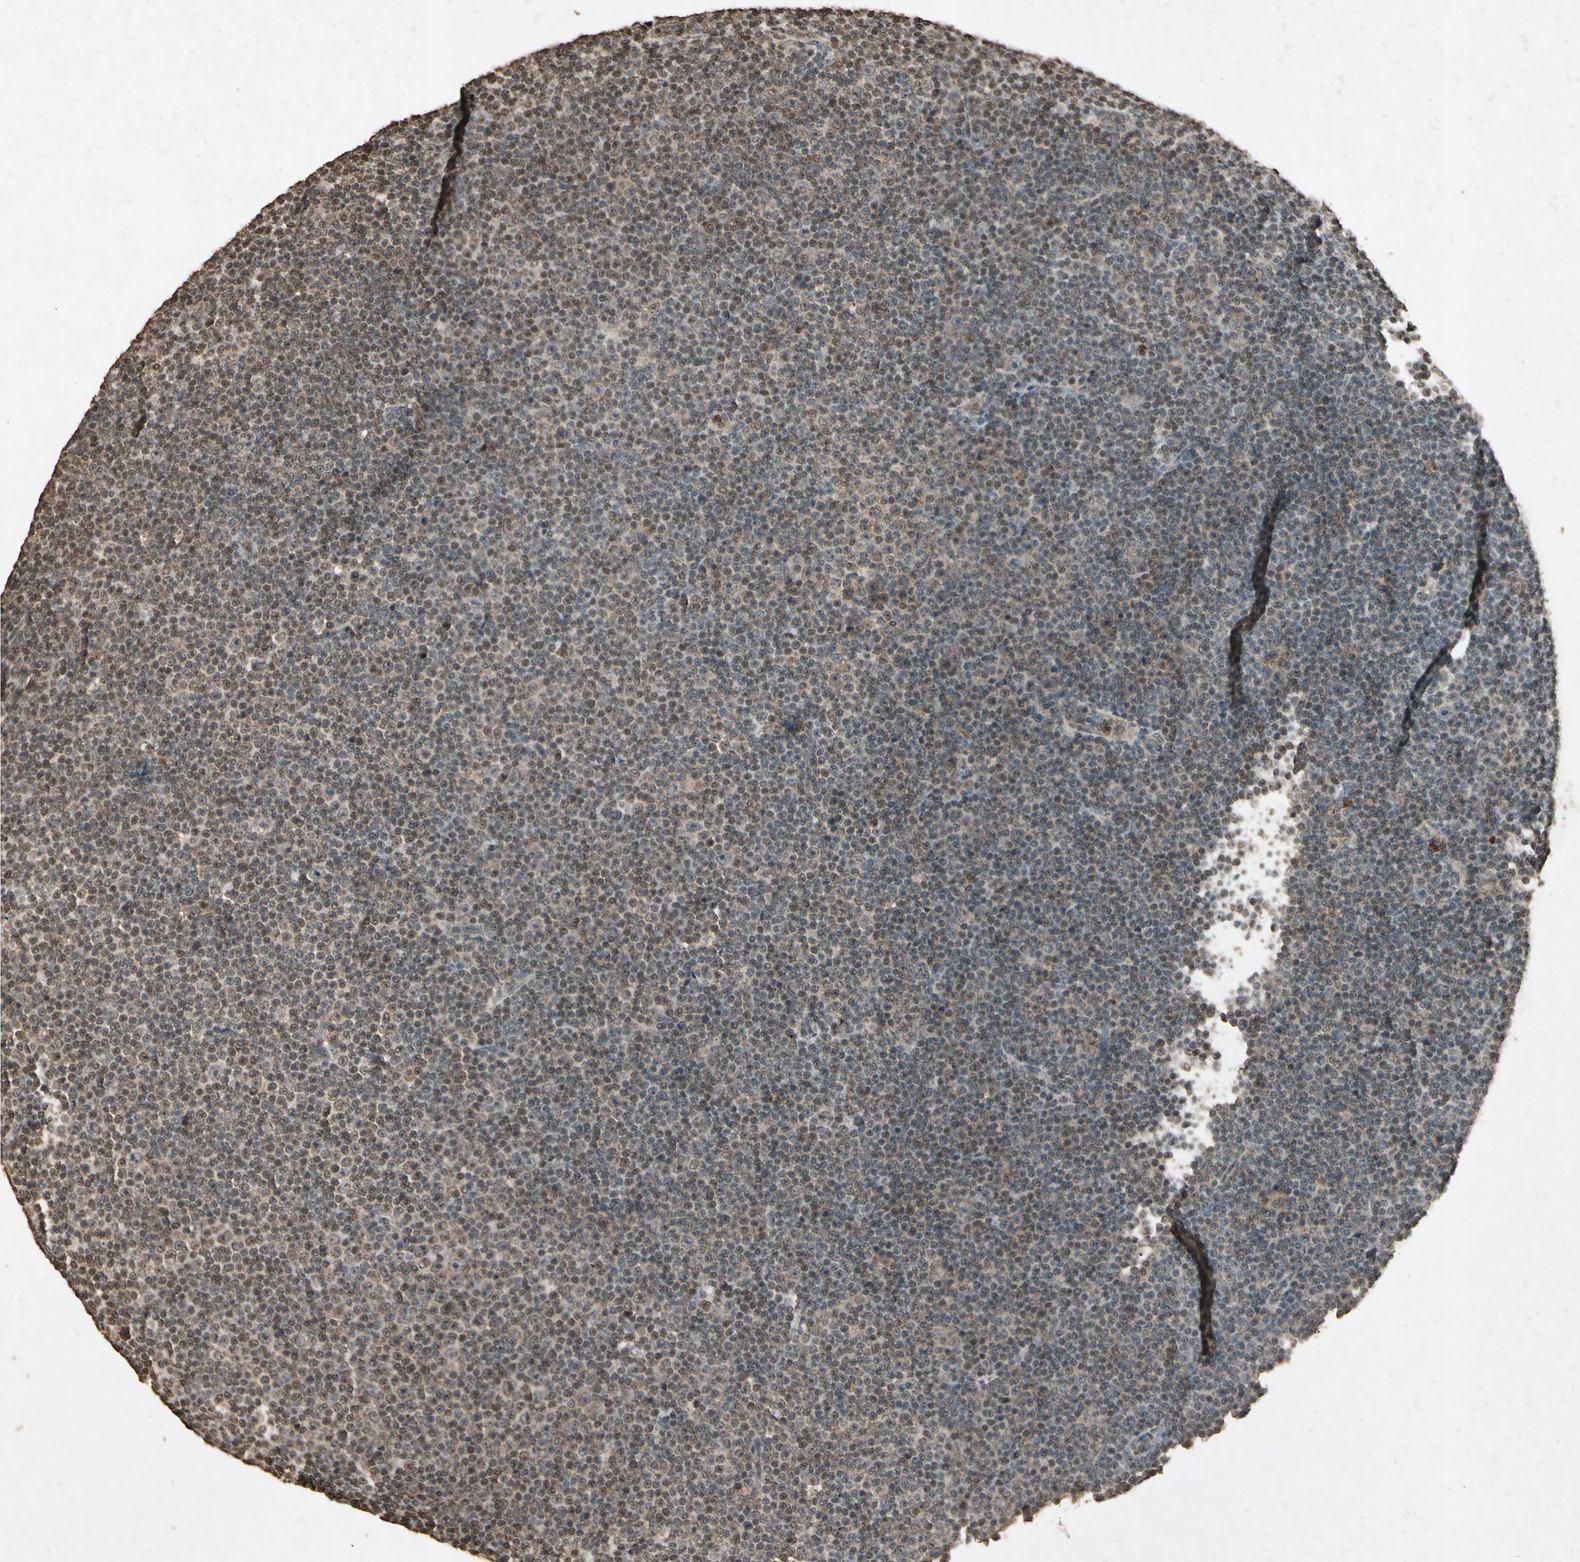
{"staining": {"intensity": "negative", "quantity": "none", "location": "none"}, "tissue": "lymphoma", "cell_type": "Tumor cells", "image_type": "cancer", "snomed": [{"axis": "morphology", "description": "Malignant lymphoma, non-Hodgkin's type, Low grade"}, {"axis": "topography", "description": "Lymph node"}], "caption": "Immunohistochemistry (IHC) of human lymphoma reveals no staining in tumor cells. The staining was performed using DAB (3,3'-diaminobenzidine) to visualize the protein expression in brown, while the nuclei were stained in blue with hematoxylin (Magnification: 20x).", "gene": "GC", "patient": {"sex": "female", "age": 67}}